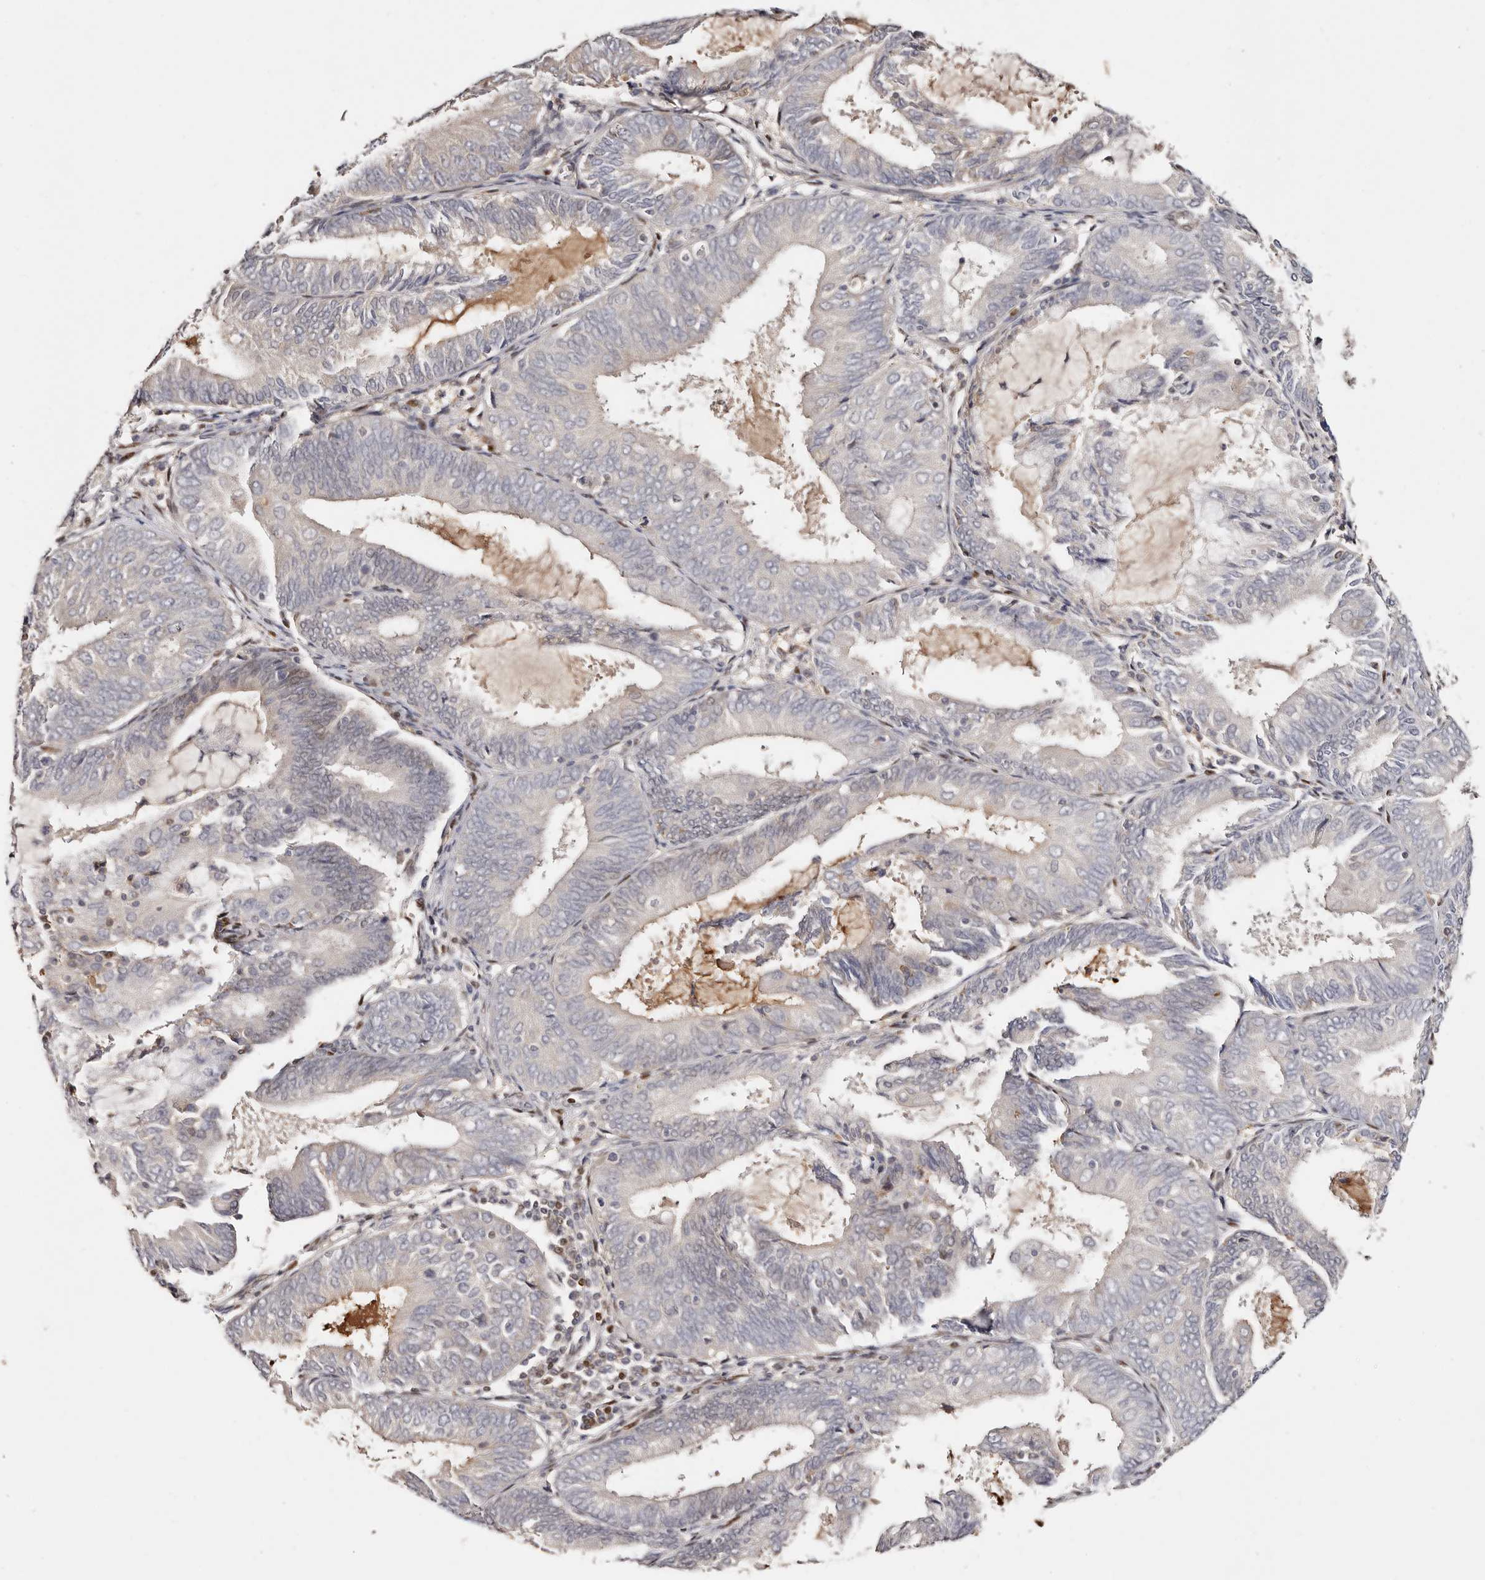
{"staining": {"intensity": "negative", "quantity": "none", "location": "none"}, "tissue": "endometrial cancer", "cell_type": "Tumor cells", "image_type": "cancer", "snomed": [{"axis": "morphology", "description": "Adenocarcinoma, NOS"}, {"axis": "topography", "description": "Endometrium"}], "caption": "IHC of human endometrial cancer (adenocarcinoma) displays no staining in tumor cells. Brightfield microscopy of IHC stained with DAB (3,3'-diaminobenzidine) (brown) and hematoxylin (blue), captured at high magnification.", "gene": "IQGAP3", "patient": {"sex": "female", "age": 81}}